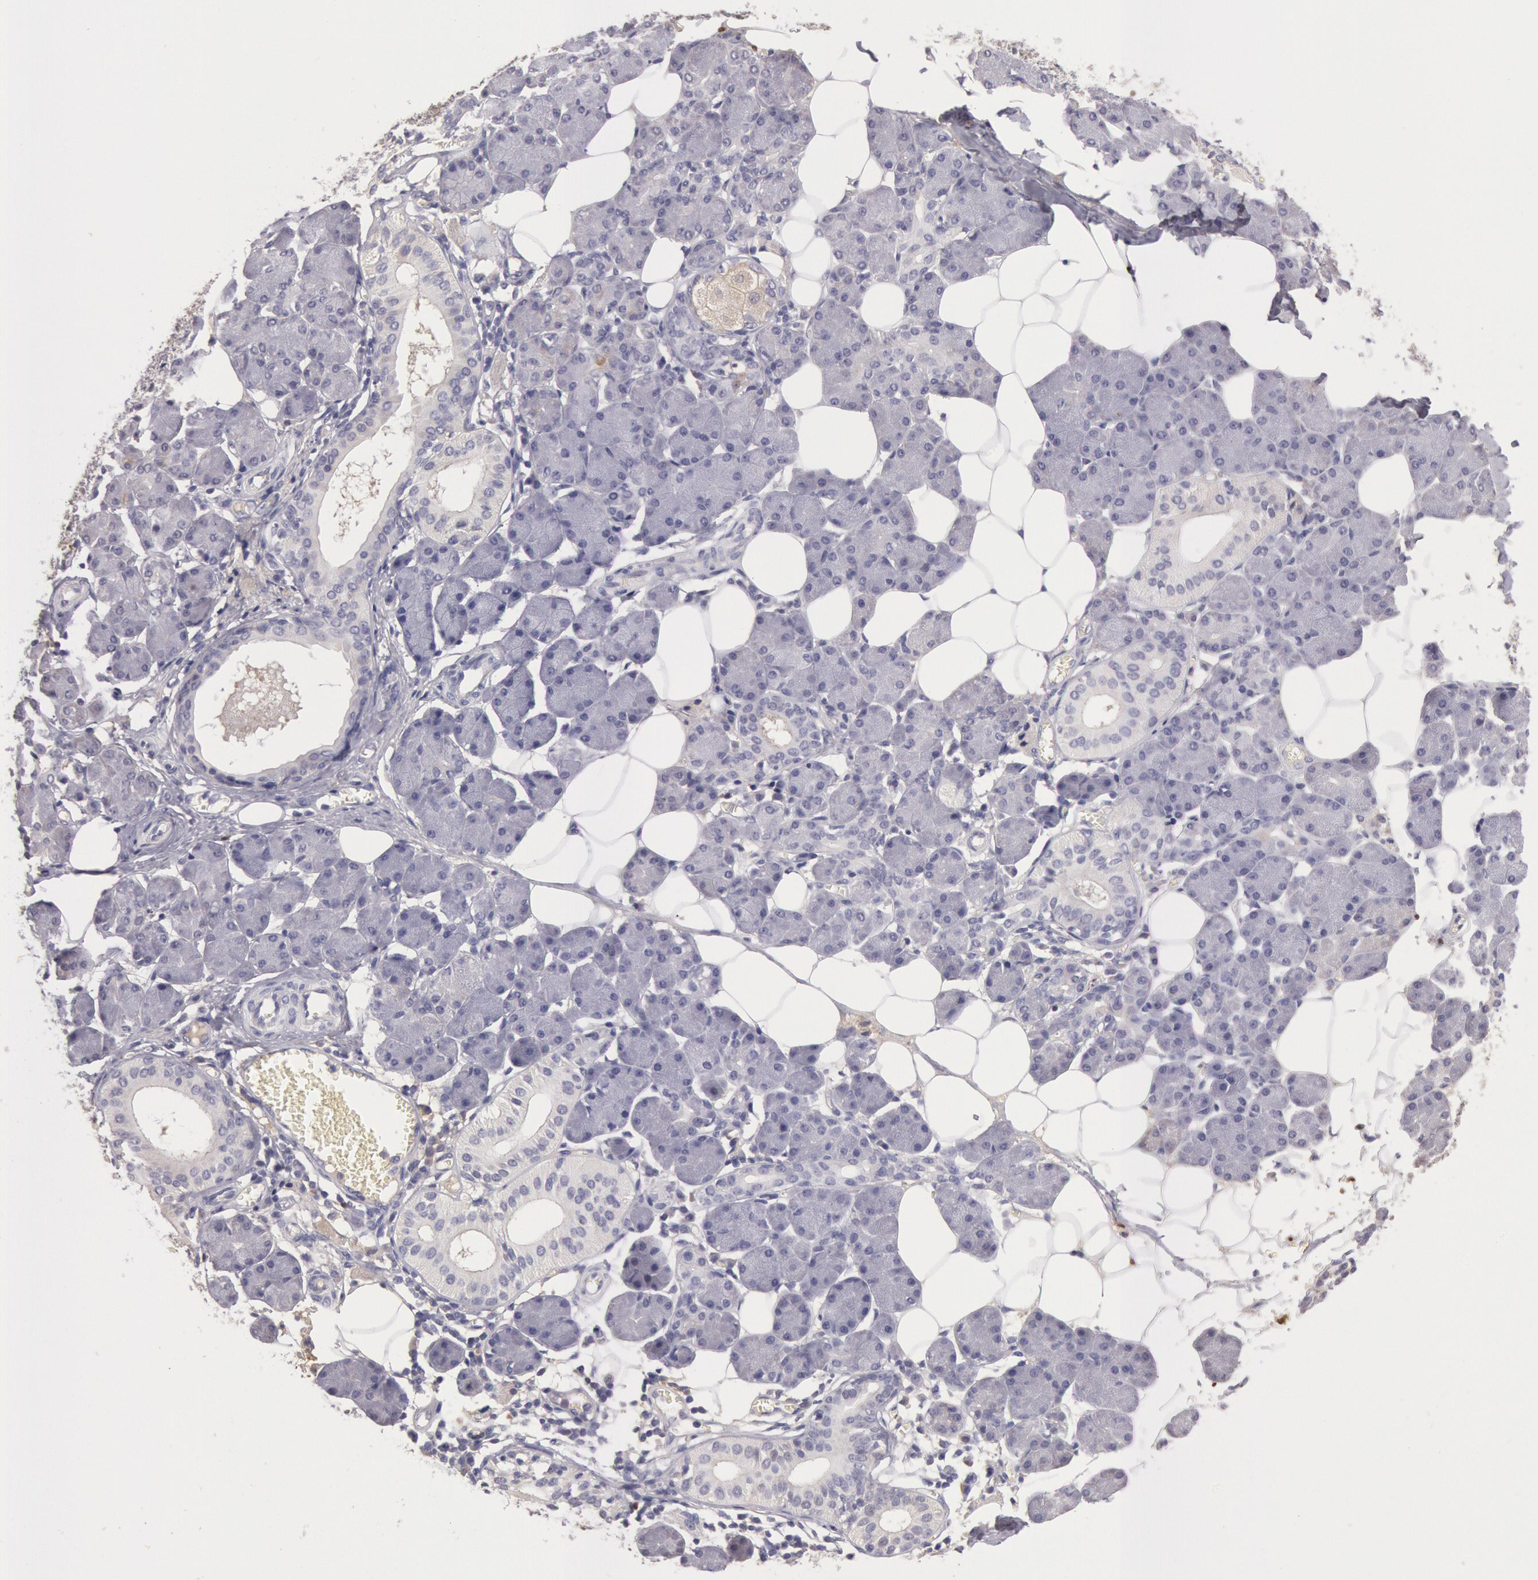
{"staining": {"intensity": "negative", "quantity": "none", "location": "none"}, "tissue": "salivary gland", "cell_type": "Glandular cells", "image_type": "normal", "snomed": [{"axis": "morphology", "description": "Normal tissue, NOS"}, {"axis": "morphology", "description": "Adenoma, NOS"}, {"axis": "topography", "description": "Salivary gland"}], "caption": "DAB (3,3'-diaminobenzidine) immunohistochemical staining of unremarkable human salivary gland demonstrates no significant positivity in glandular cells. (DAB IHC with hematoxylin counter stain).", "gene": "C1R", "patient": {"sex": "female", "age": 32}}